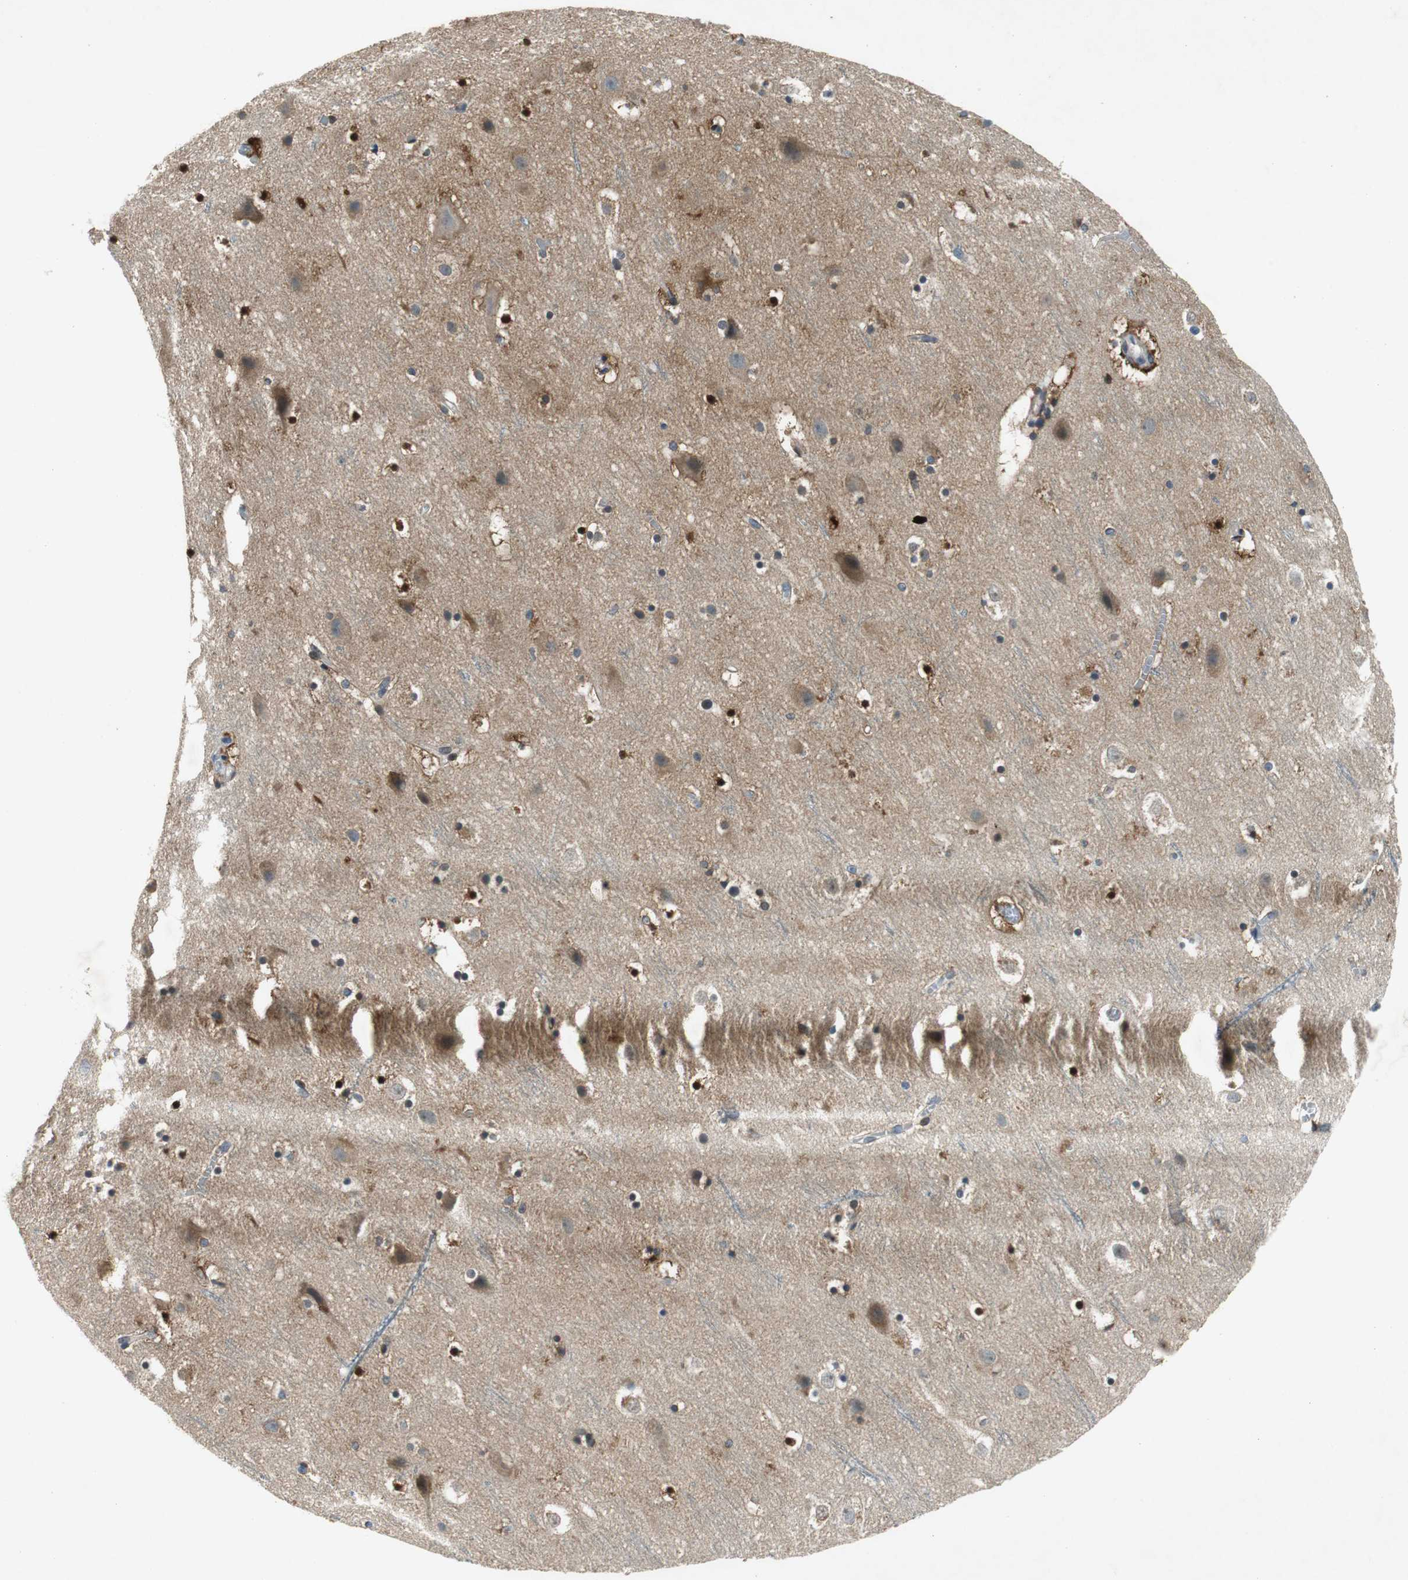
{"staining": {"intensity": "weak", "quantity": "<25%", "location": "cytoplasmic/membranous"}, "tissue": "cerebral cortex", "cell_type": "Endothelial cells", "image_type": "normal", "snomed": [{"axis": "morphology", "description": "Normal tissue, NOS"}, {"axis": "topography", "description": "Cerebral cortex"}], "caption": "The micrograph exhibits no staining of endothelial cells in normal cerebral cortex.", "gene": "GLCCI1", "patient": {"sex": "male", "age": 45}}